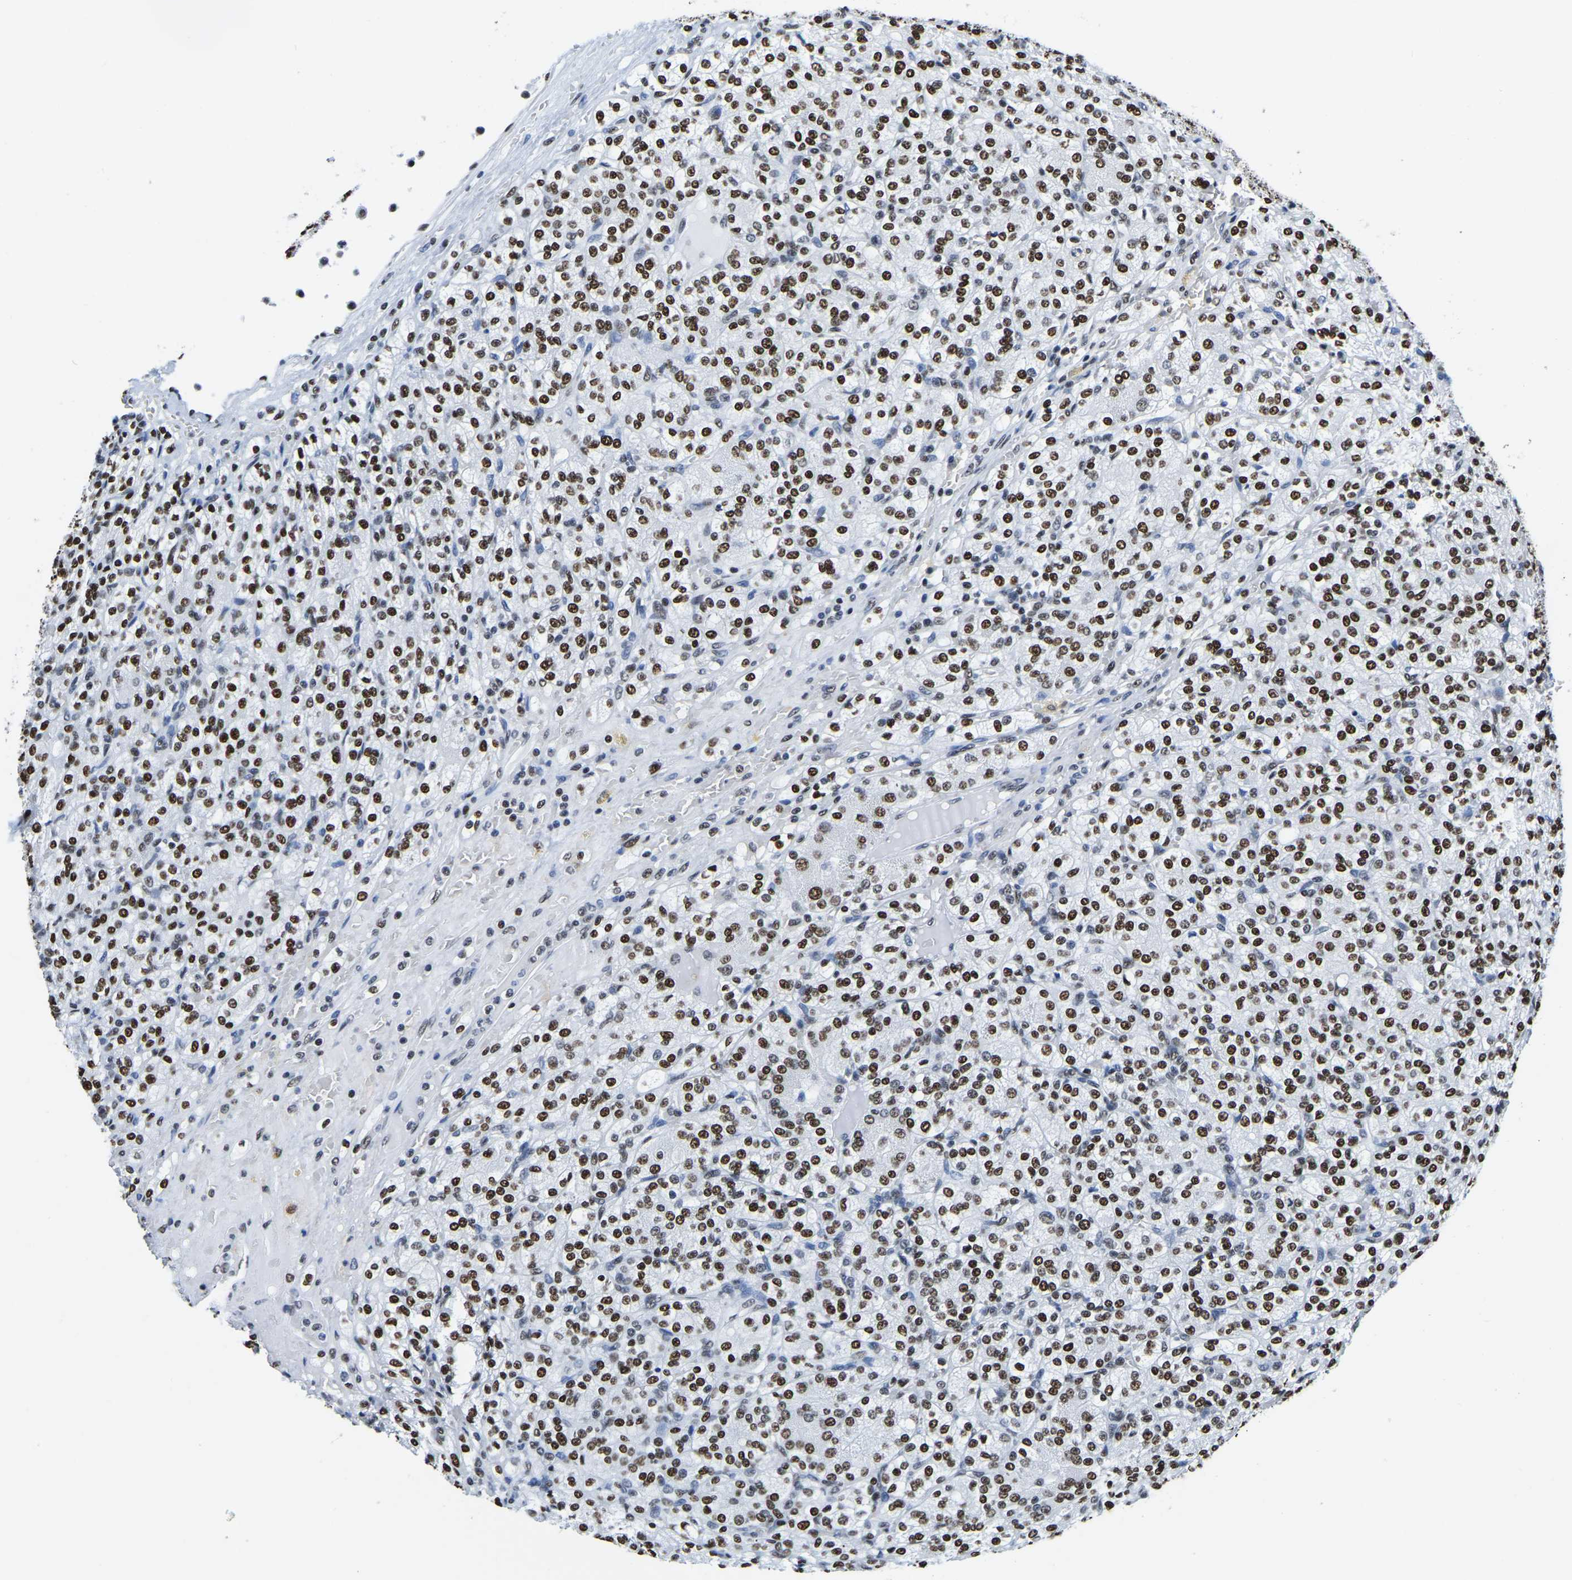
{"staining": {"intensity": "strong", "quantity": ">75%", "location": "nuclear"}, "tissue": "renal cancer", "cell_type": "Tumor cells", "image_type": "cancer", "snomed": [{"axis": "morphology", "description": "Adenocarcinoma, NOS"}, {"axis": "topography", "description": "Kidney"}], "caption": "Immunohistochemical staining of renal adenocarcinoma reveals high levels of strong nuclear expression in about >75% of tumor cells.", "gene": "UBA1", "patient": {"sex": "male", "age": 77}}